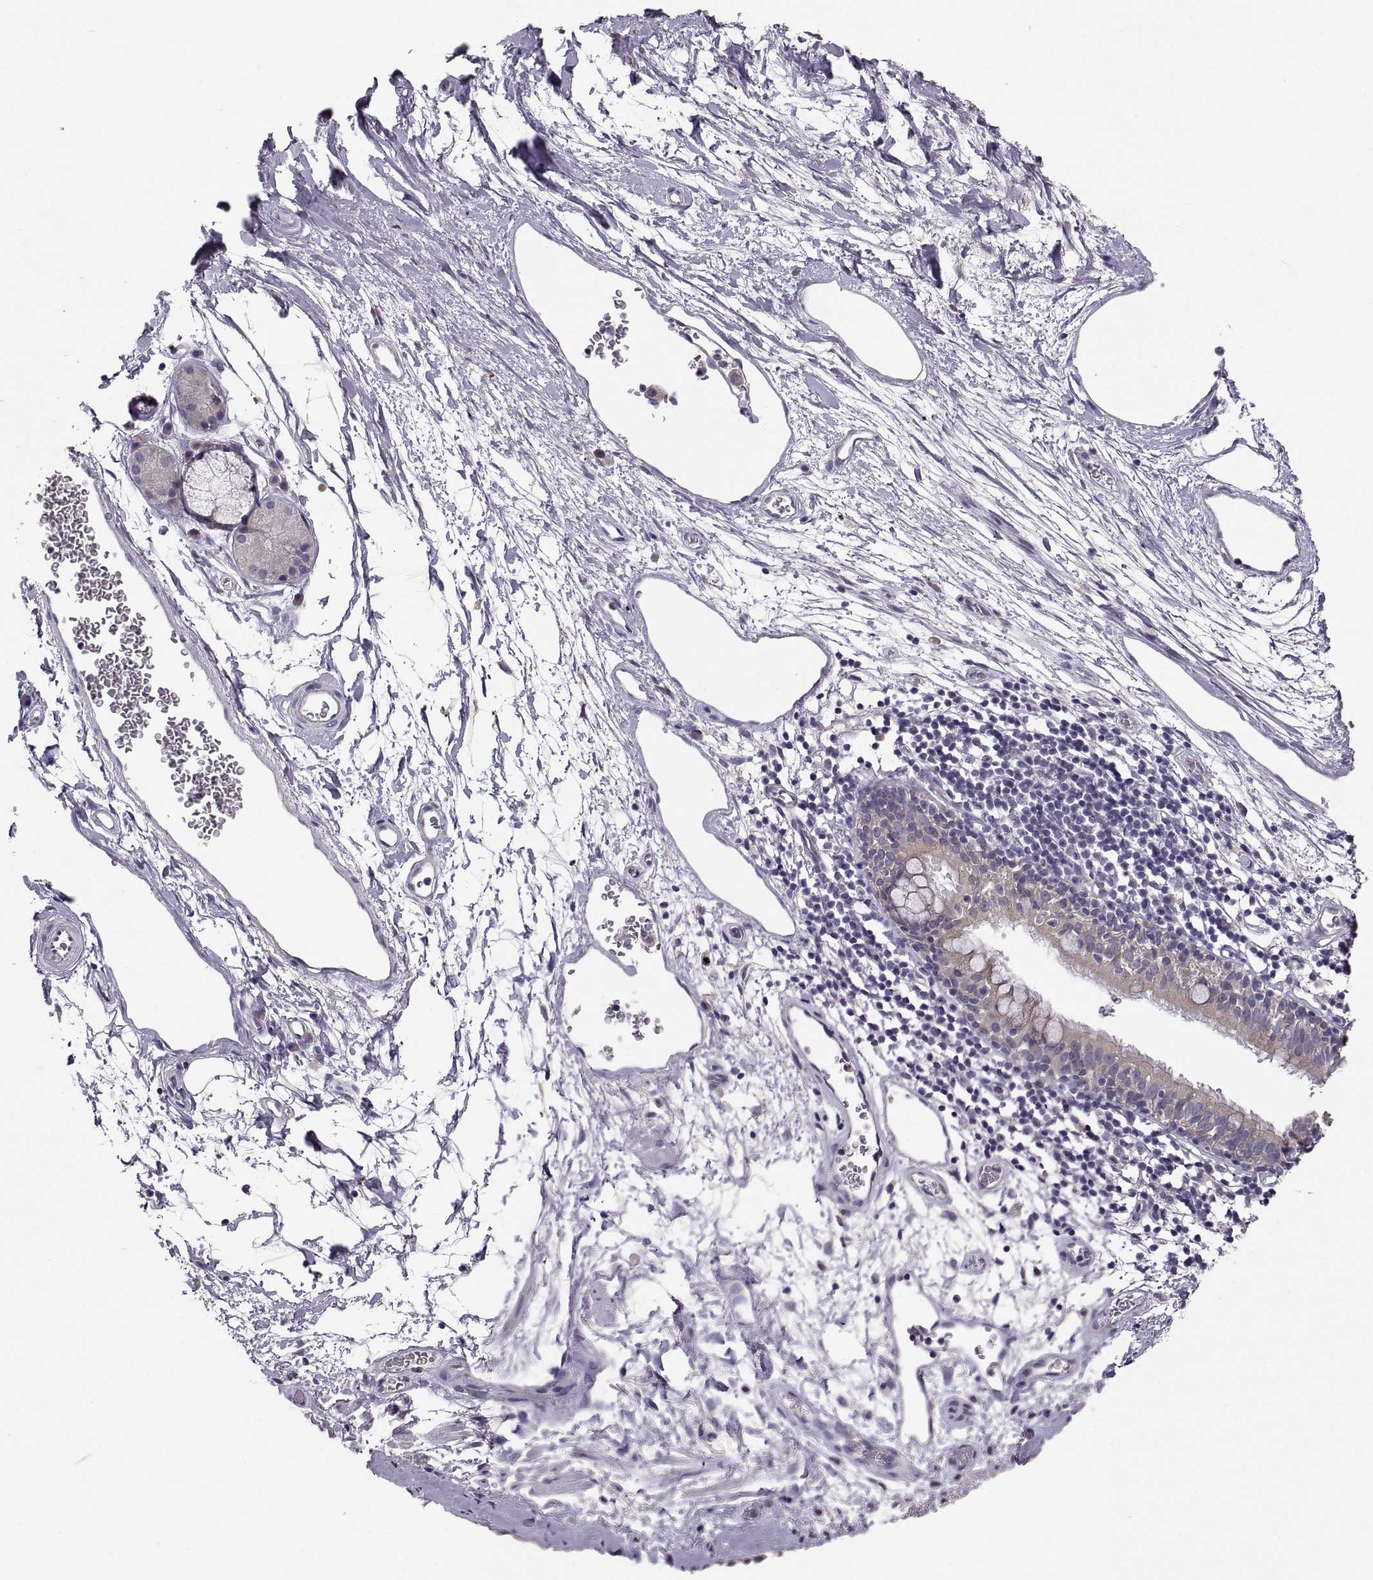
{"staining": {"intensity": "weak", "quantity": ">75%", "location": "cytoplasmic/membranous"}, "tissue": "bronchus", "cell_type": "Respiratory epithelial cells", "image_type": "normal", "snomed": [{"axis": "morphology", "description": "Normal tissue, NOS"}, {"axis": "topography", "description": "Cartilage tissue"}, {"axis": "topography", "description": "Bronchus"}], "caption": "The photomicrograph displays immunohistochemical staining of benign bronchus. There is weak cytoplasmic/membranous positivity is present in about >75% of respiratory epithelial cells.", "gene": "ACSBG2", "patient": {"sex": "male", "age": 58}}